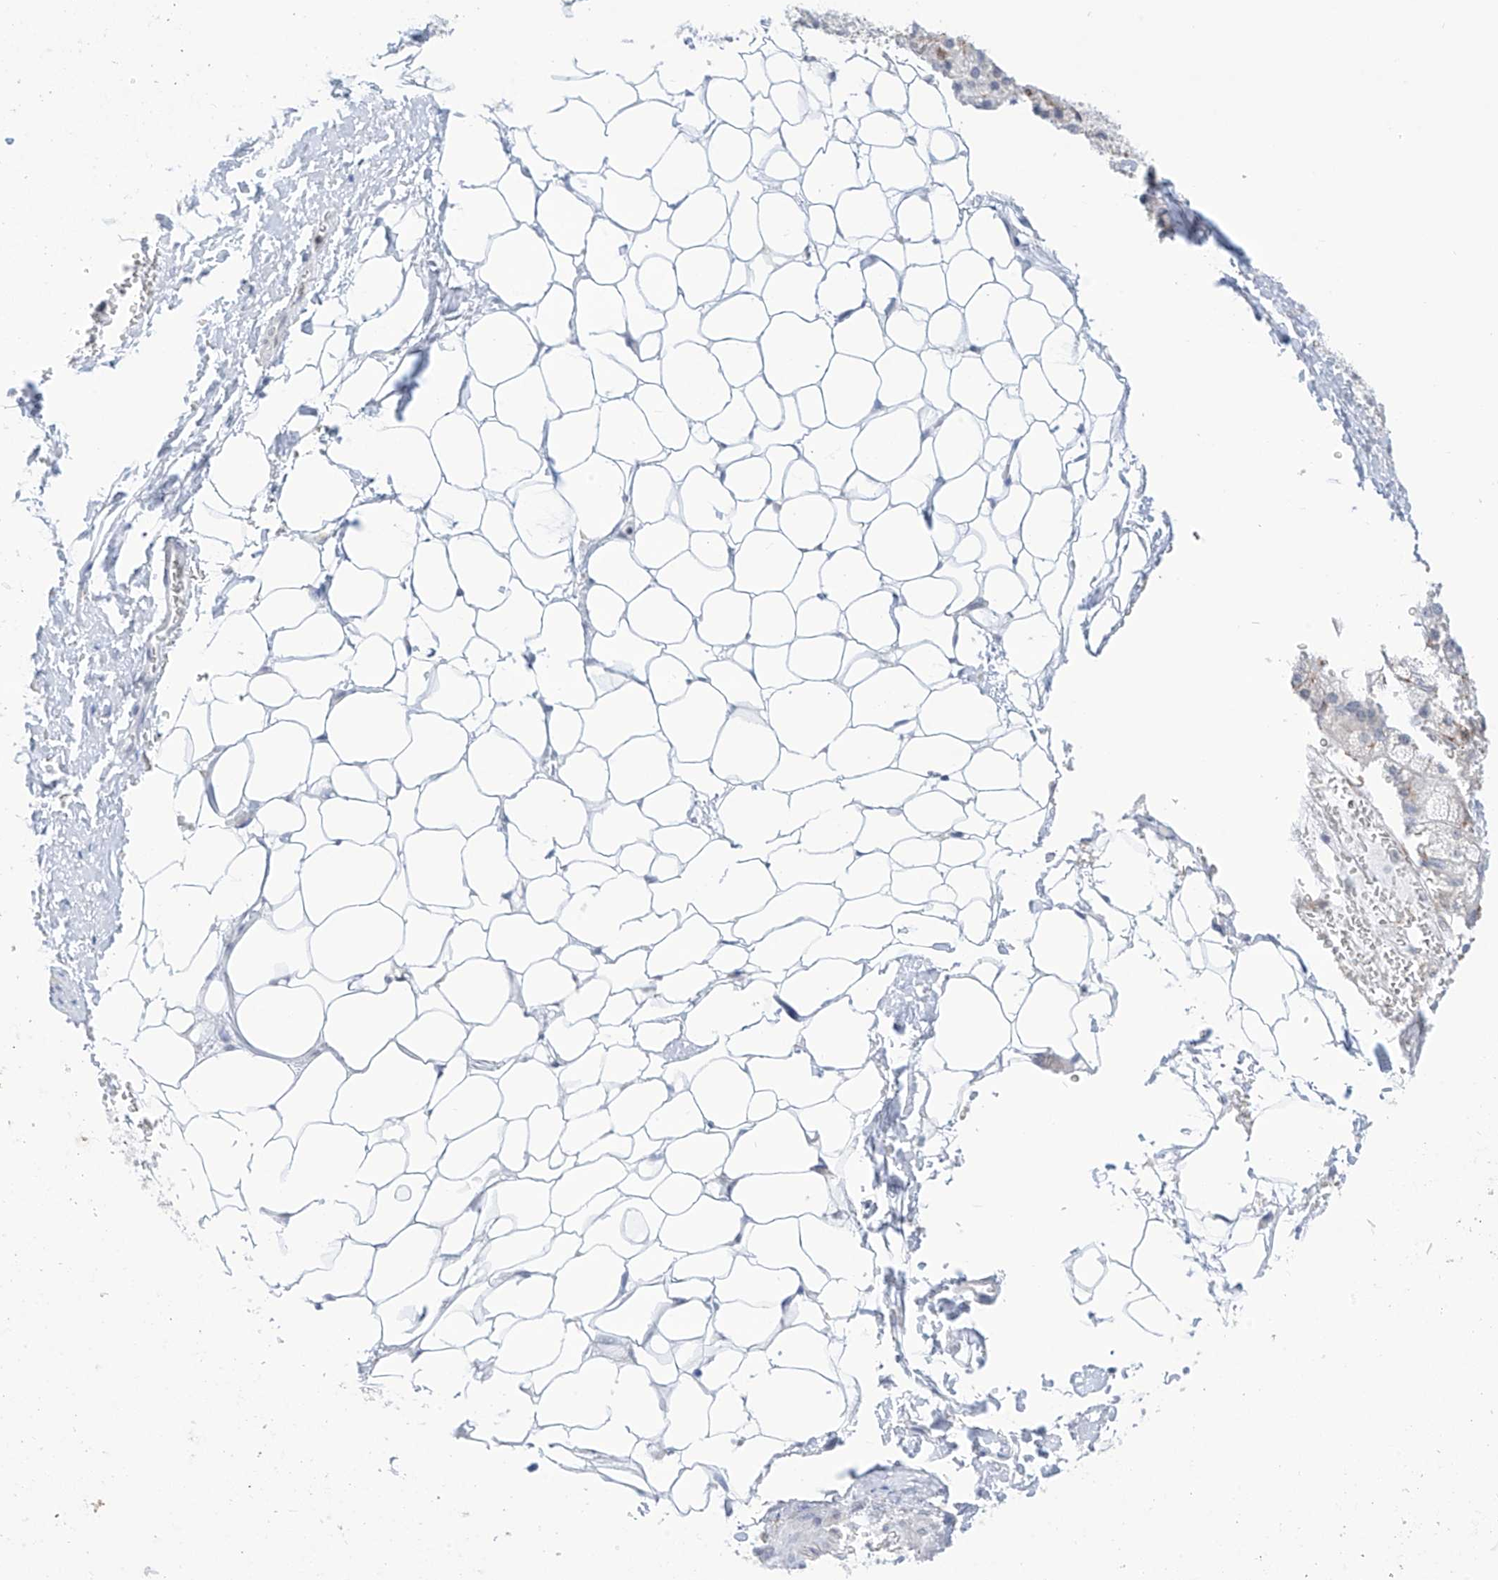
{"staining": {"intensity": "negative", "quantity": "none", "location": "none"}, "tissue": "adrenal gland", "cell_type": "Glandular cells", "image_type": "normal", "snomed": [{"axis": "morphology", "description": "Normal tissue, NOS"}, {"axis": "topography", "description": "Adrenal gland"}], "caption": "The photomicrograph exhibits no significant expression in glandular cells of adrenal gland. (Stains: DAB (3,3'-diaminobenzidine) IHC with hematoxylin counter stain, Microscopy: brightfield microscopy at high magnification).", "gene": "TBXAS1", "patient": {"sex": "female", "age": 57}}